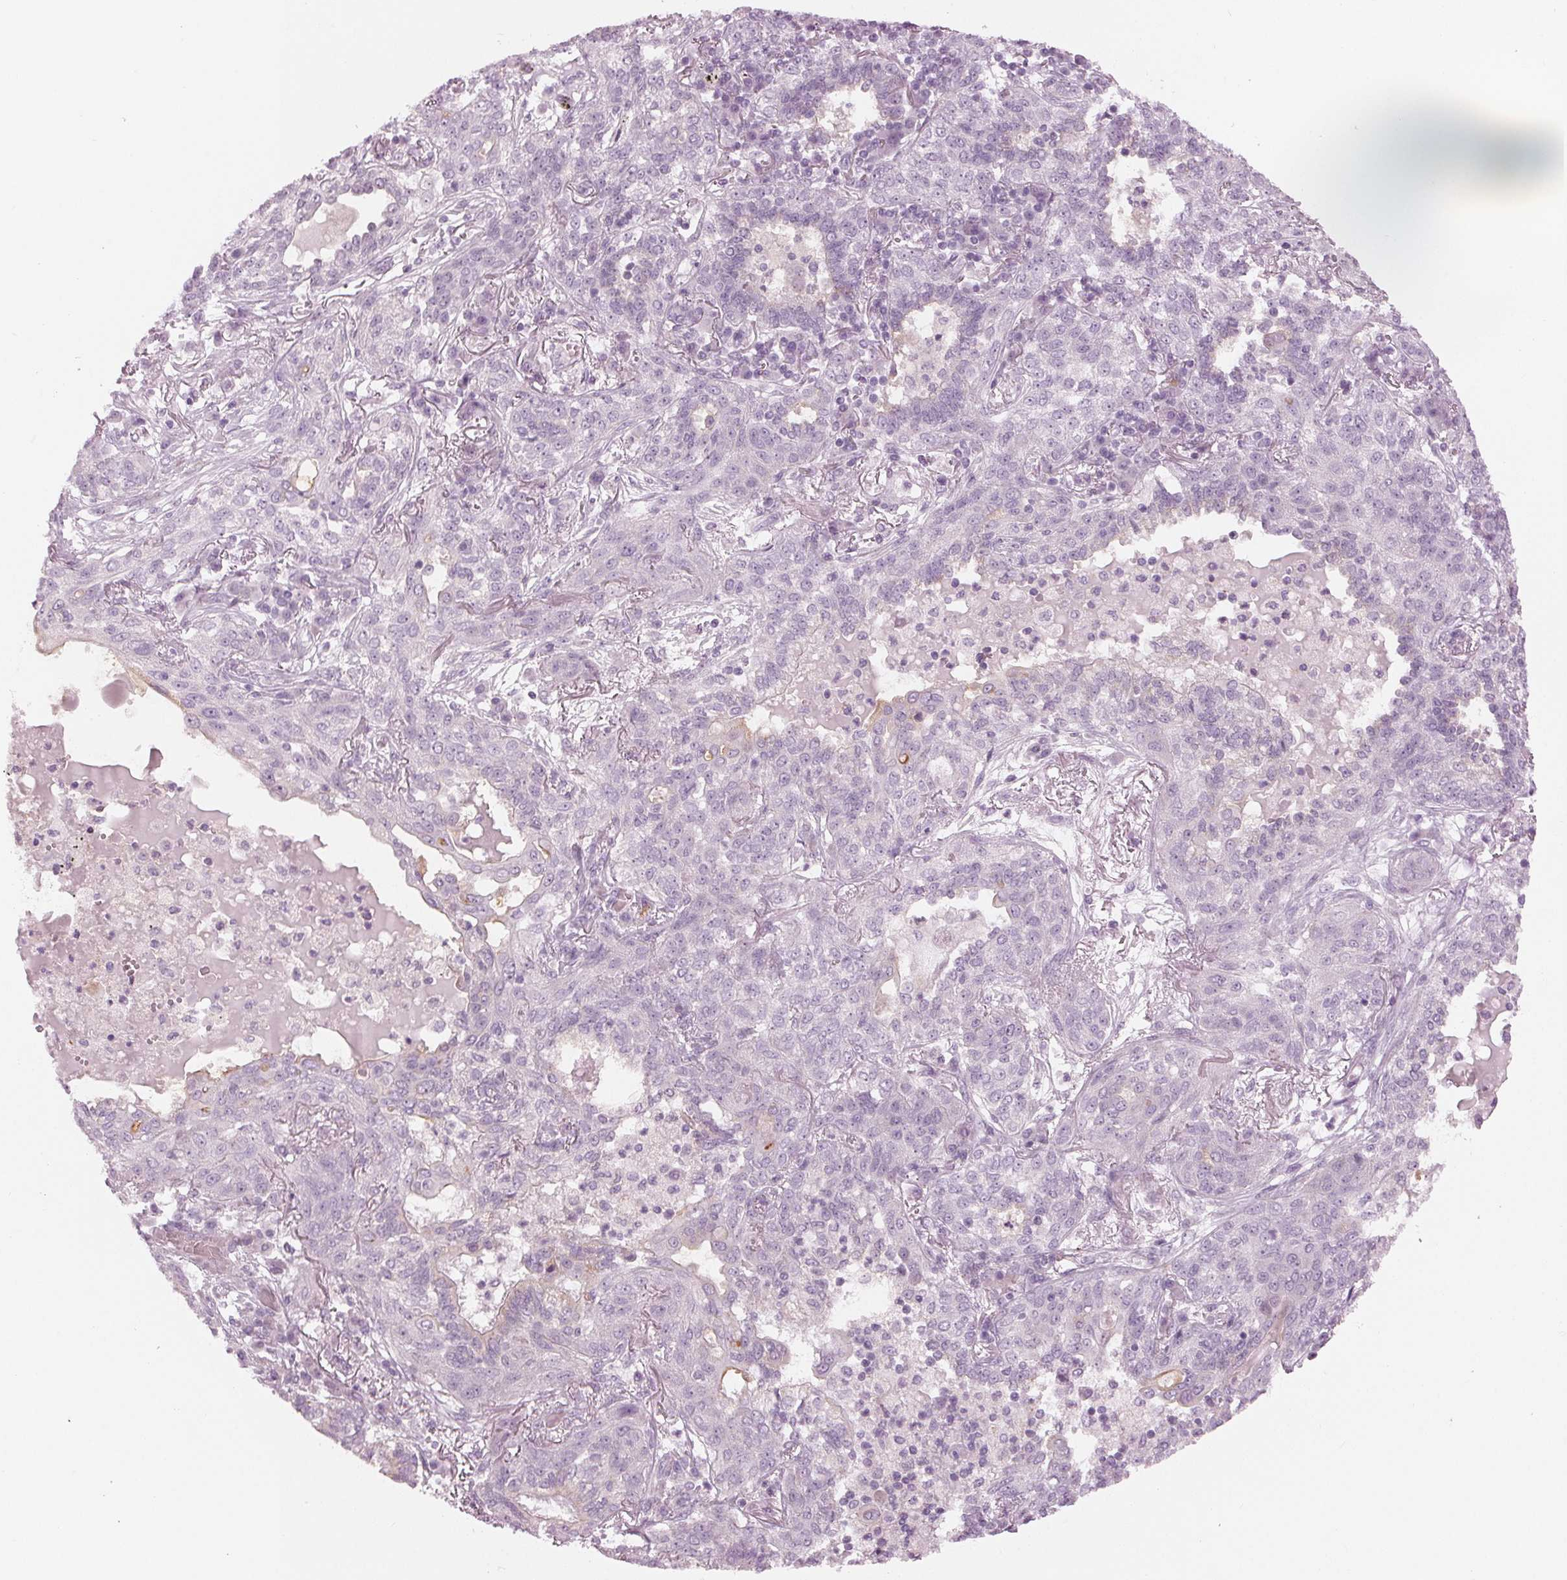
{"staining": {"intensity": "negative", "quantity": "none", "location": "none"}, "tissue": "lung cancer", "cell_type": "Tumor cells", "image_type": "cancer", "snomed": [{"axis": "morphology", "description": "Squamous cell carcinoma, NOS"}, {"axis": "topography", "description": "Lung"}], "caption": "Human lung cancer stained for a protein using immunohistochemistry (IHC) exhibits no positivity in tumor cells.", "gene": "PRAP1", "patient": {"sex": "female", "age": 70}}